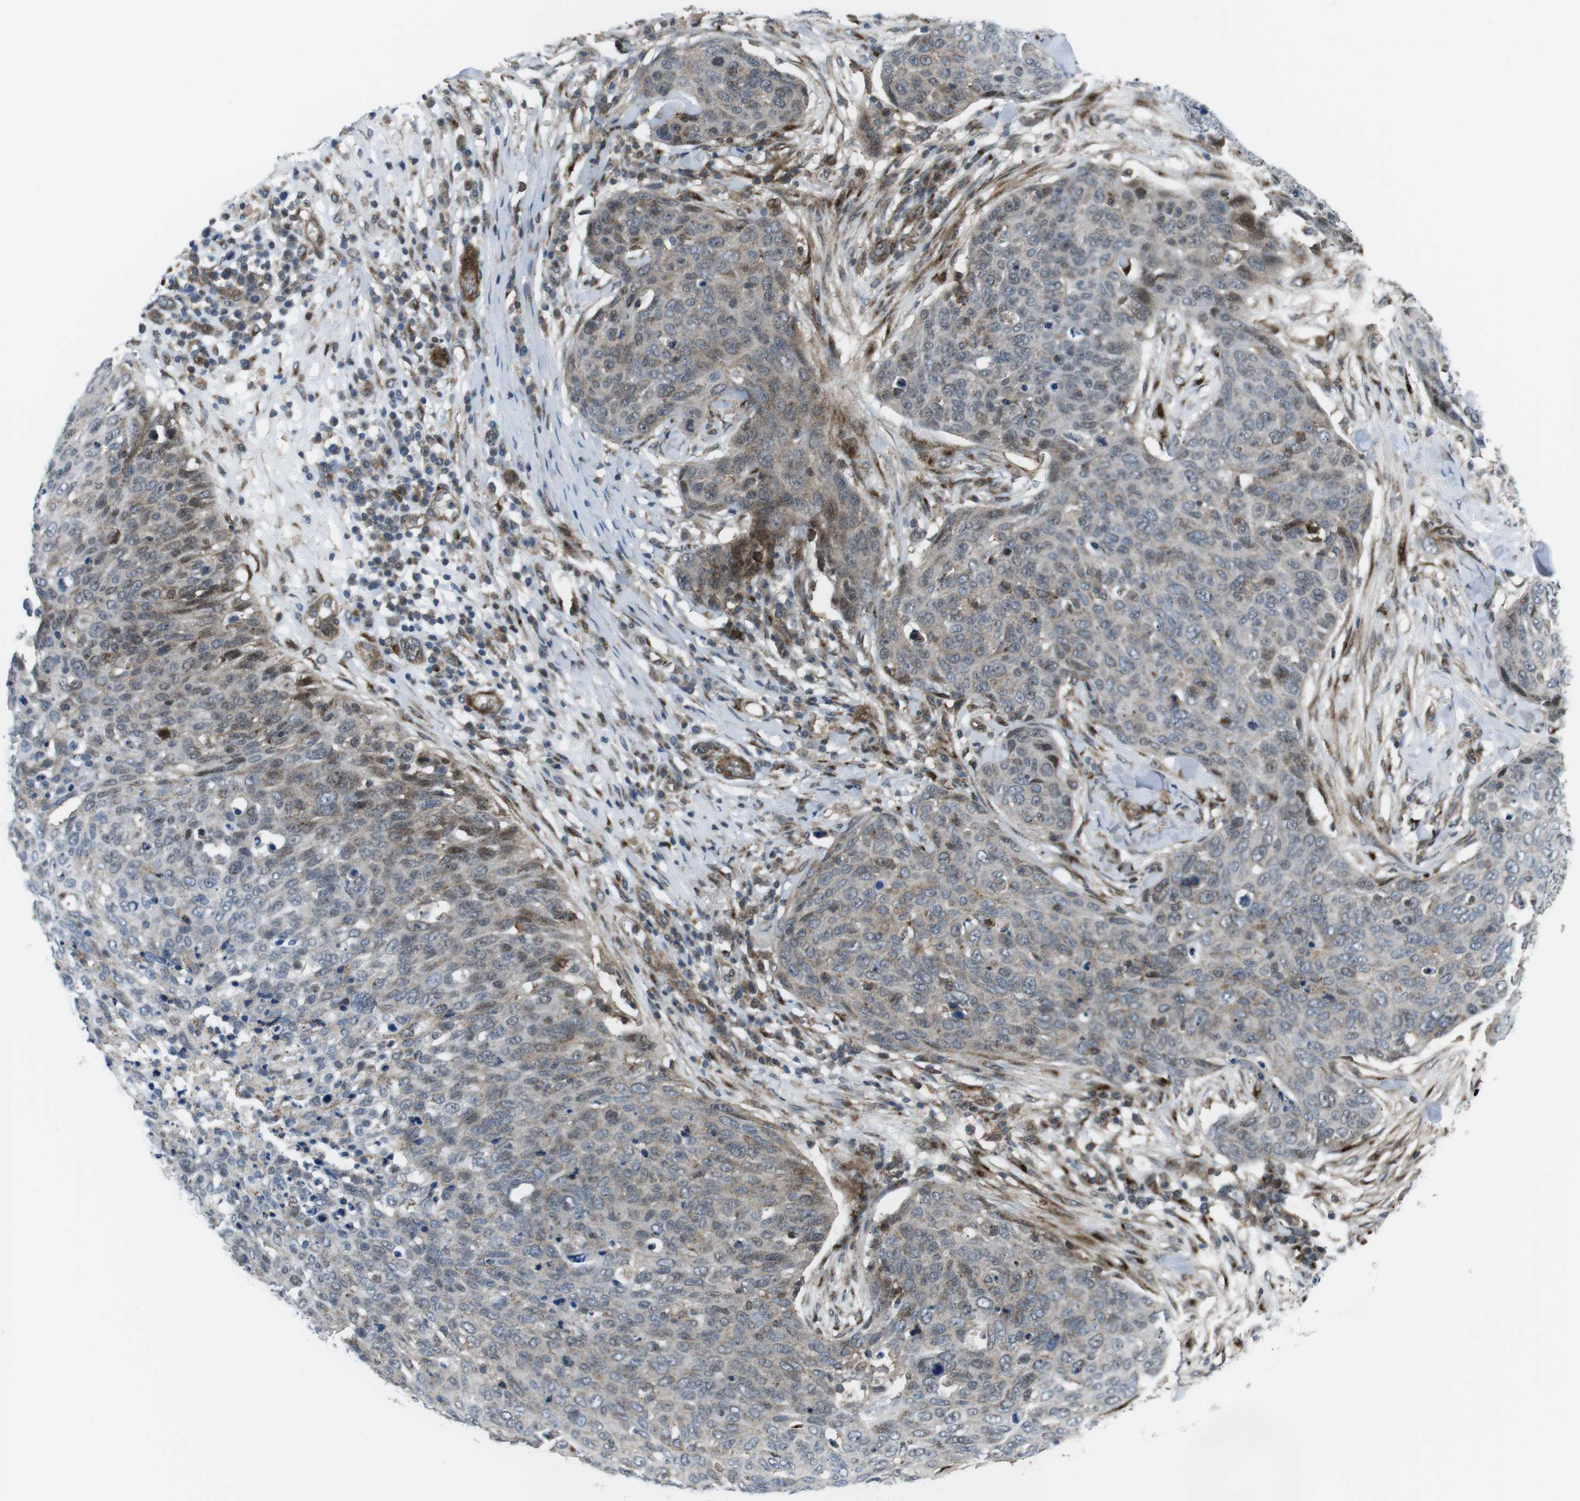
{"staining": {"intensity": "moderate", "quantity": "<25%", "location": "cytoplasmic/membranous,nuclear"}, "tissue": "skin cancer", "cell_type": "Tumor cells", "image_type": "cancer", "snomed": [{"axis": "morphology", "description": "Squamous cell carcinoma in situ, NOS"}, {"axis": "morphology", "description": "Squamous cell carcinoma, NOS"}, {"axis": "topography", "description": "Skin"}], "caption": "Moderate cytoplasmic/membranous and nuclear staining is present in about <25% of tumor cells in skin cancer.", "gene": "CUL7", "patient": {"sex": "male", "age": 93}}